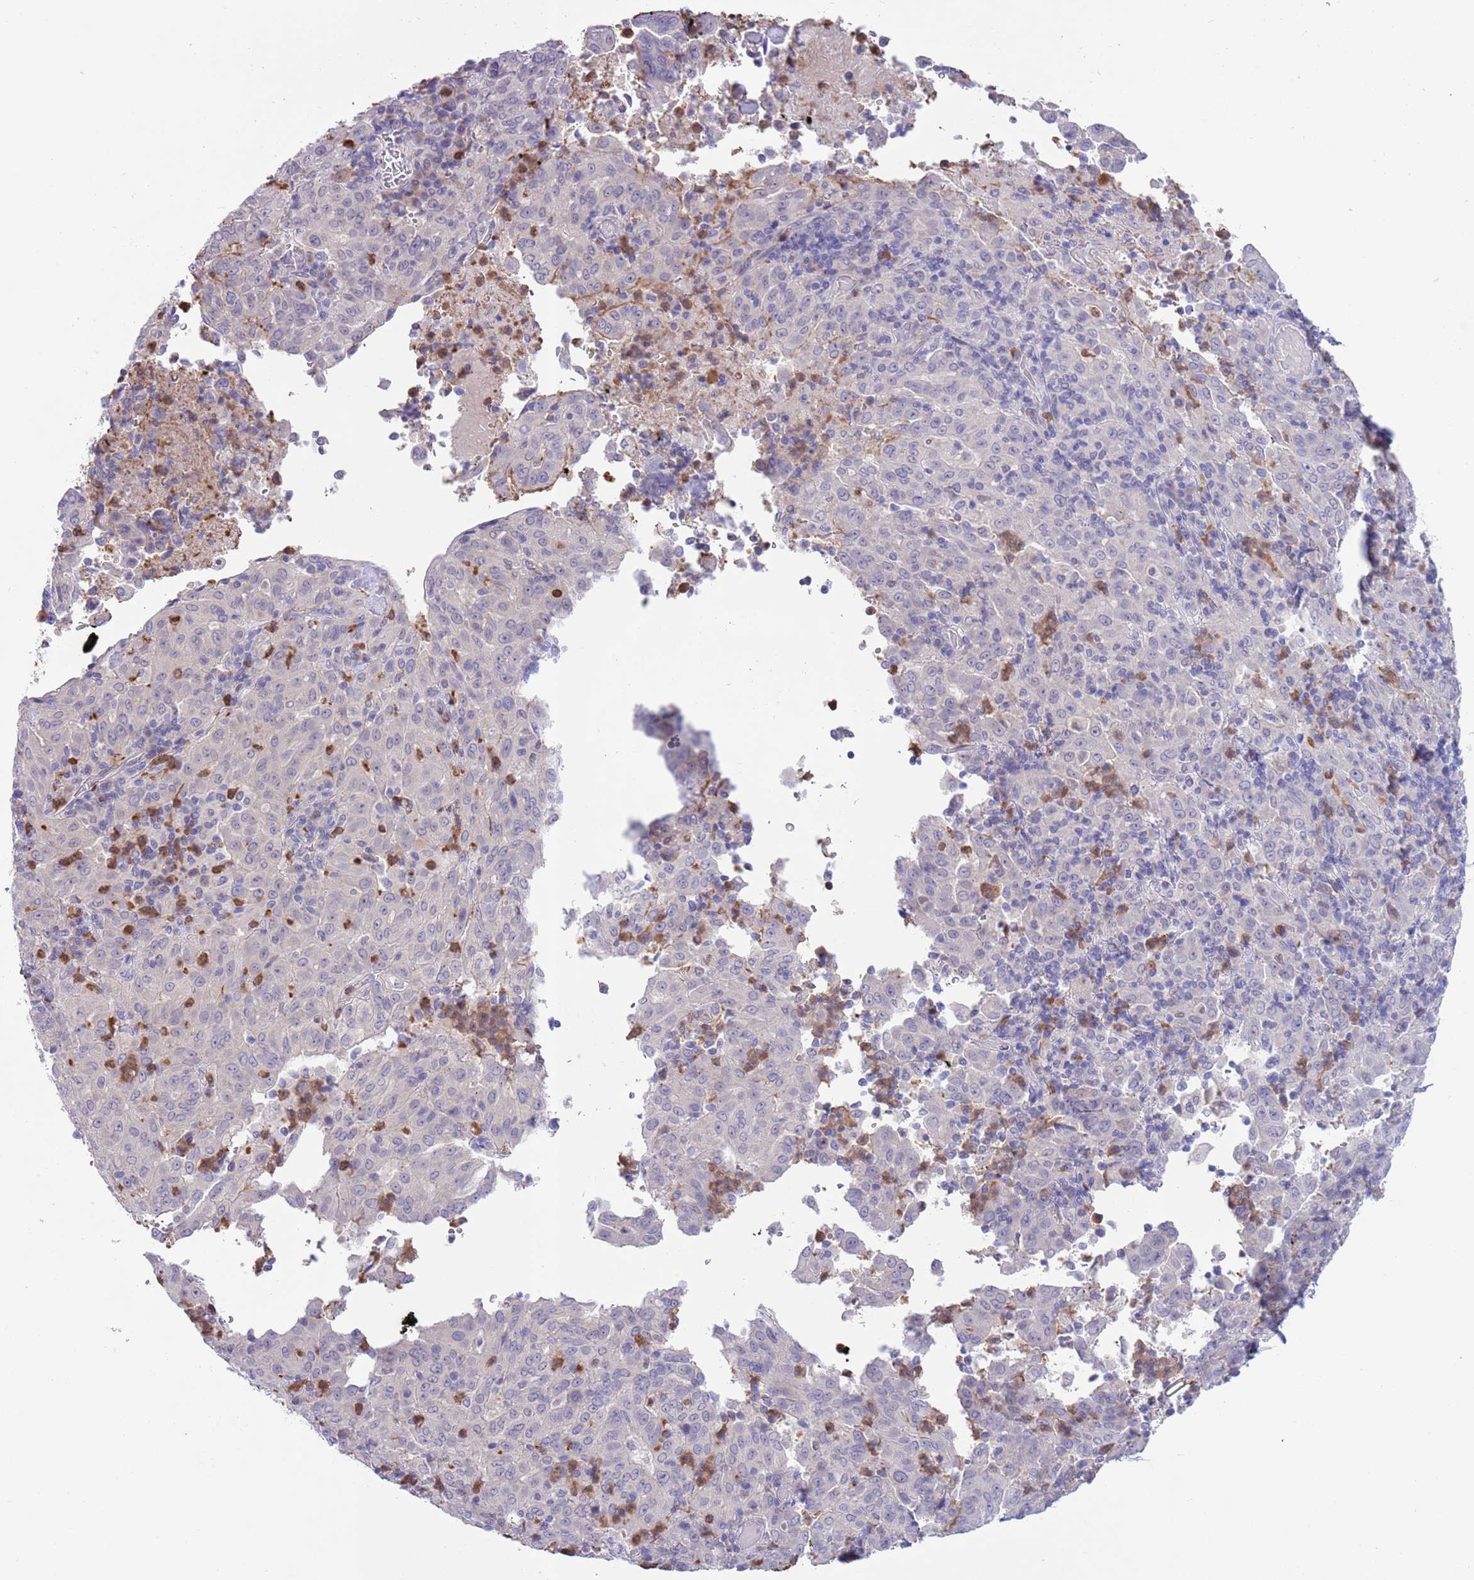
{"staining": {"intensity": "negative", "quantity": "none", "location": "none"}, "tissue": "pancreatic cancer", "cell_type": "Tumor cells", "image_type": "cancer", "snomed": [{"axis": "morphology", "description": "Adenocarcinoma, NOS"}, {"axis": "topography", "description": "Pancreas"}], "caption": "This image is of adenocarcinoma (pancreatic) stained with immunohistochemistry (IHC) to label a protein in brown with the nuclei are counter-stained blue. There is no expression in tumor cells.", "gene": "ZFP2", "patient": {"sex": "male", "age": 63}}